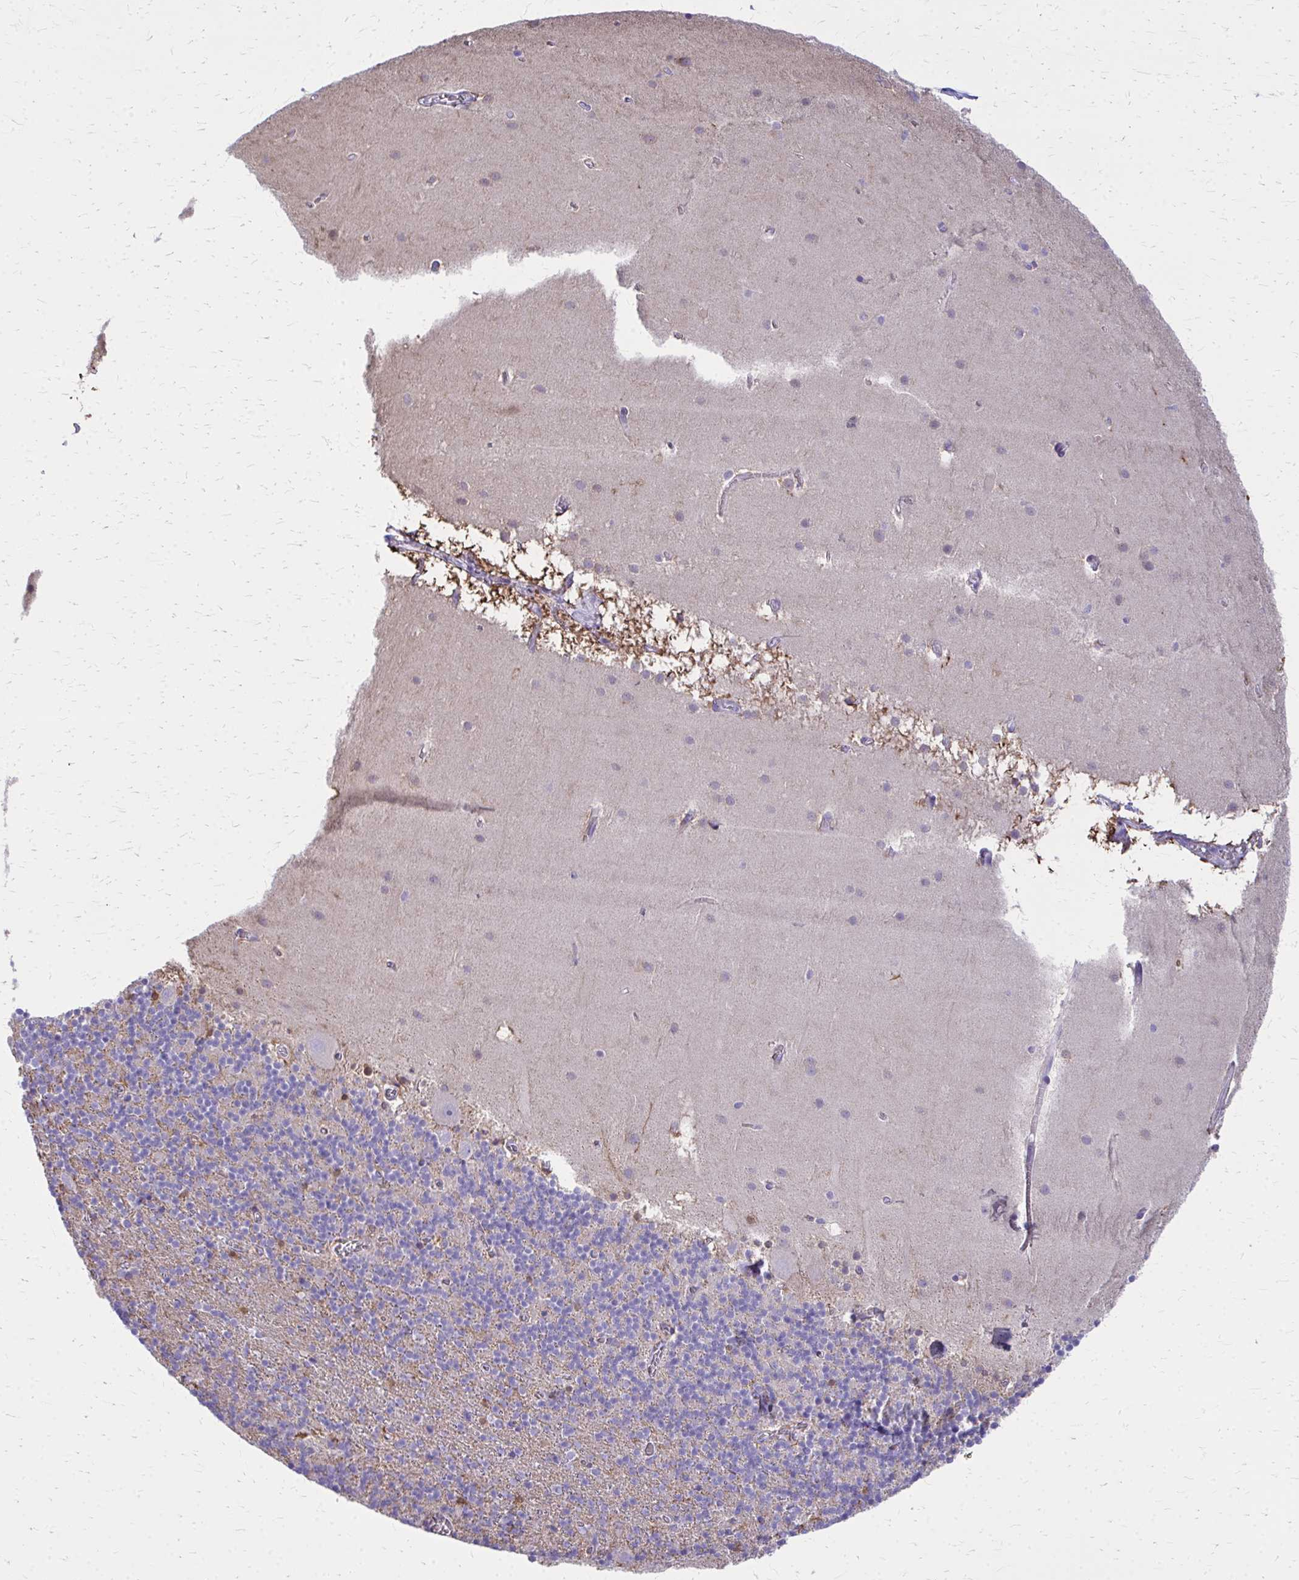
{"staining": {"intensity": "negative", "quantity": "none", "location": "none"}, "tissue": "cerebellum", "cell_type": "Cells in granular layer", "image_type": "normal", "snomed": [{"axis": "morphology", "description": "Normal tissue, NOS"}, {"axis": "topography", "description": "Cerebellum"}], "caption": "Immunohistochemical staining of unremarkable cerebellum demonstrates no significant staining in cells in granular layer. (DAB immunohistochemistry (IHC) visualized using brightfield microscopy, high magnification).", "gene": "TPSG1", "patient": {"sex": "male", "age": 70}}